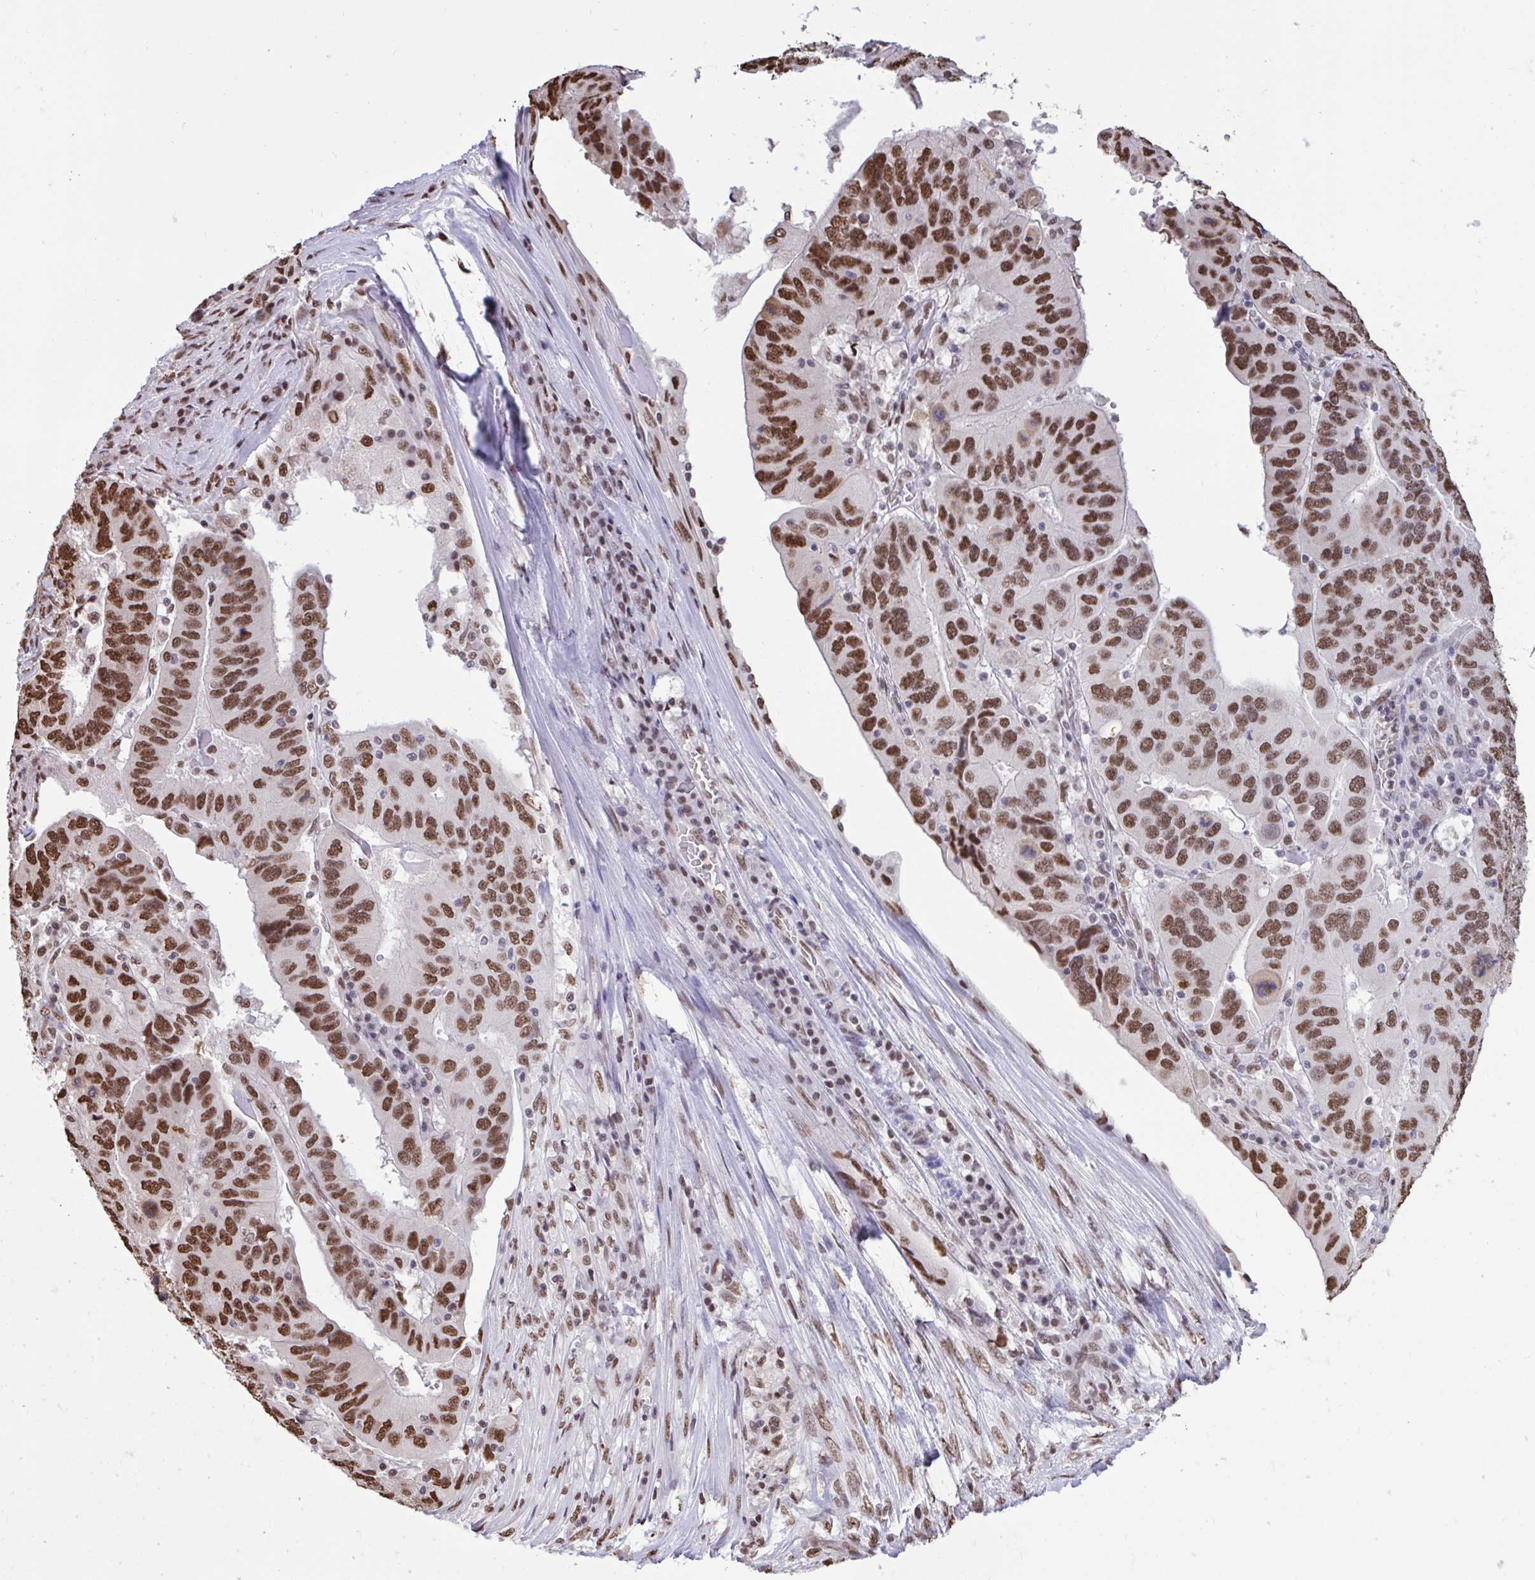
{"staining": {"intensity": "strong", "quantity": ">75%", "location": "nuclear"}, "tissue": "ovarian cancer", "cell_type": "Tumor cells", "image_type": "cancer", "snomed": [{"axis": "morphology", "description": "Cystadenocarcinoma, serous, NOS"}, {"axis": "topography", "description": "Ovary"}], "caption": "Immunohistochemical staining of human serous cystadenocarcinoma (ovarian) shows strong nuclear protein positivity in approximately >75% of tumor cells.", "gene": "HNRNPDL", "patient": {"sex": "female", "age": 79}}